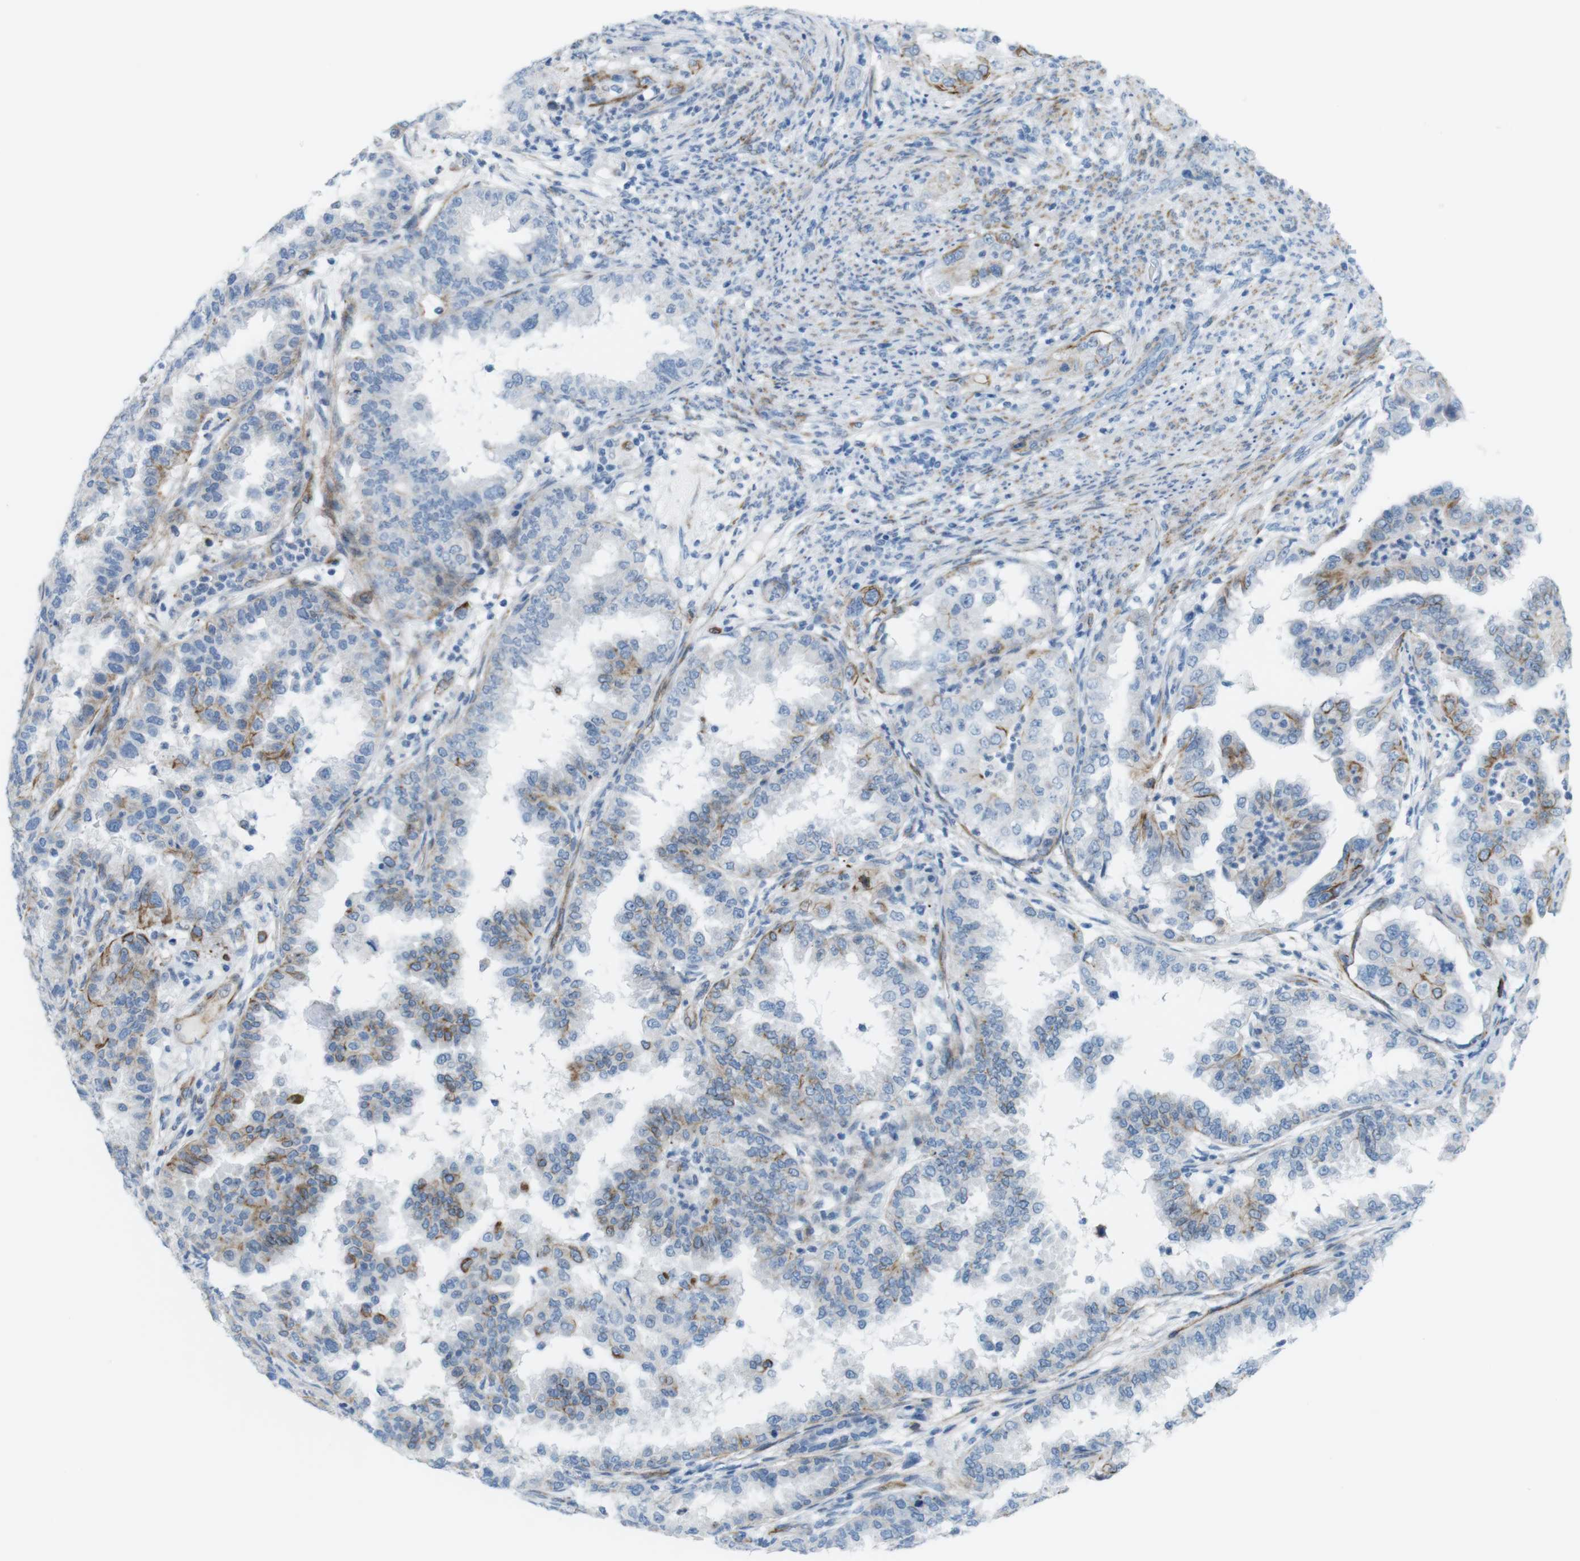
{"staining": {"intensity": "moderate", "quantity": "<25%", "location": "cytoplasmic/membranous"}, "tissue": "endometrial cancer", "cell_type": "Tumor cells", "image_type": "cancer", "snomed": [{"axis": "morphology", "description": "Adenocarcinoma, NOS"}, {"axis": "topography", "description": "Endometrium"}], "caption": "High-power microscopy captured an immunohistochemistry histopathology image of adenocarcinoma (endometrial), revealing moderate cytoplasmic/membranous staining in approximately <25% of tumor cells.", "gene": "MYH9", "patient": {"sex": "female", "age": 85}}